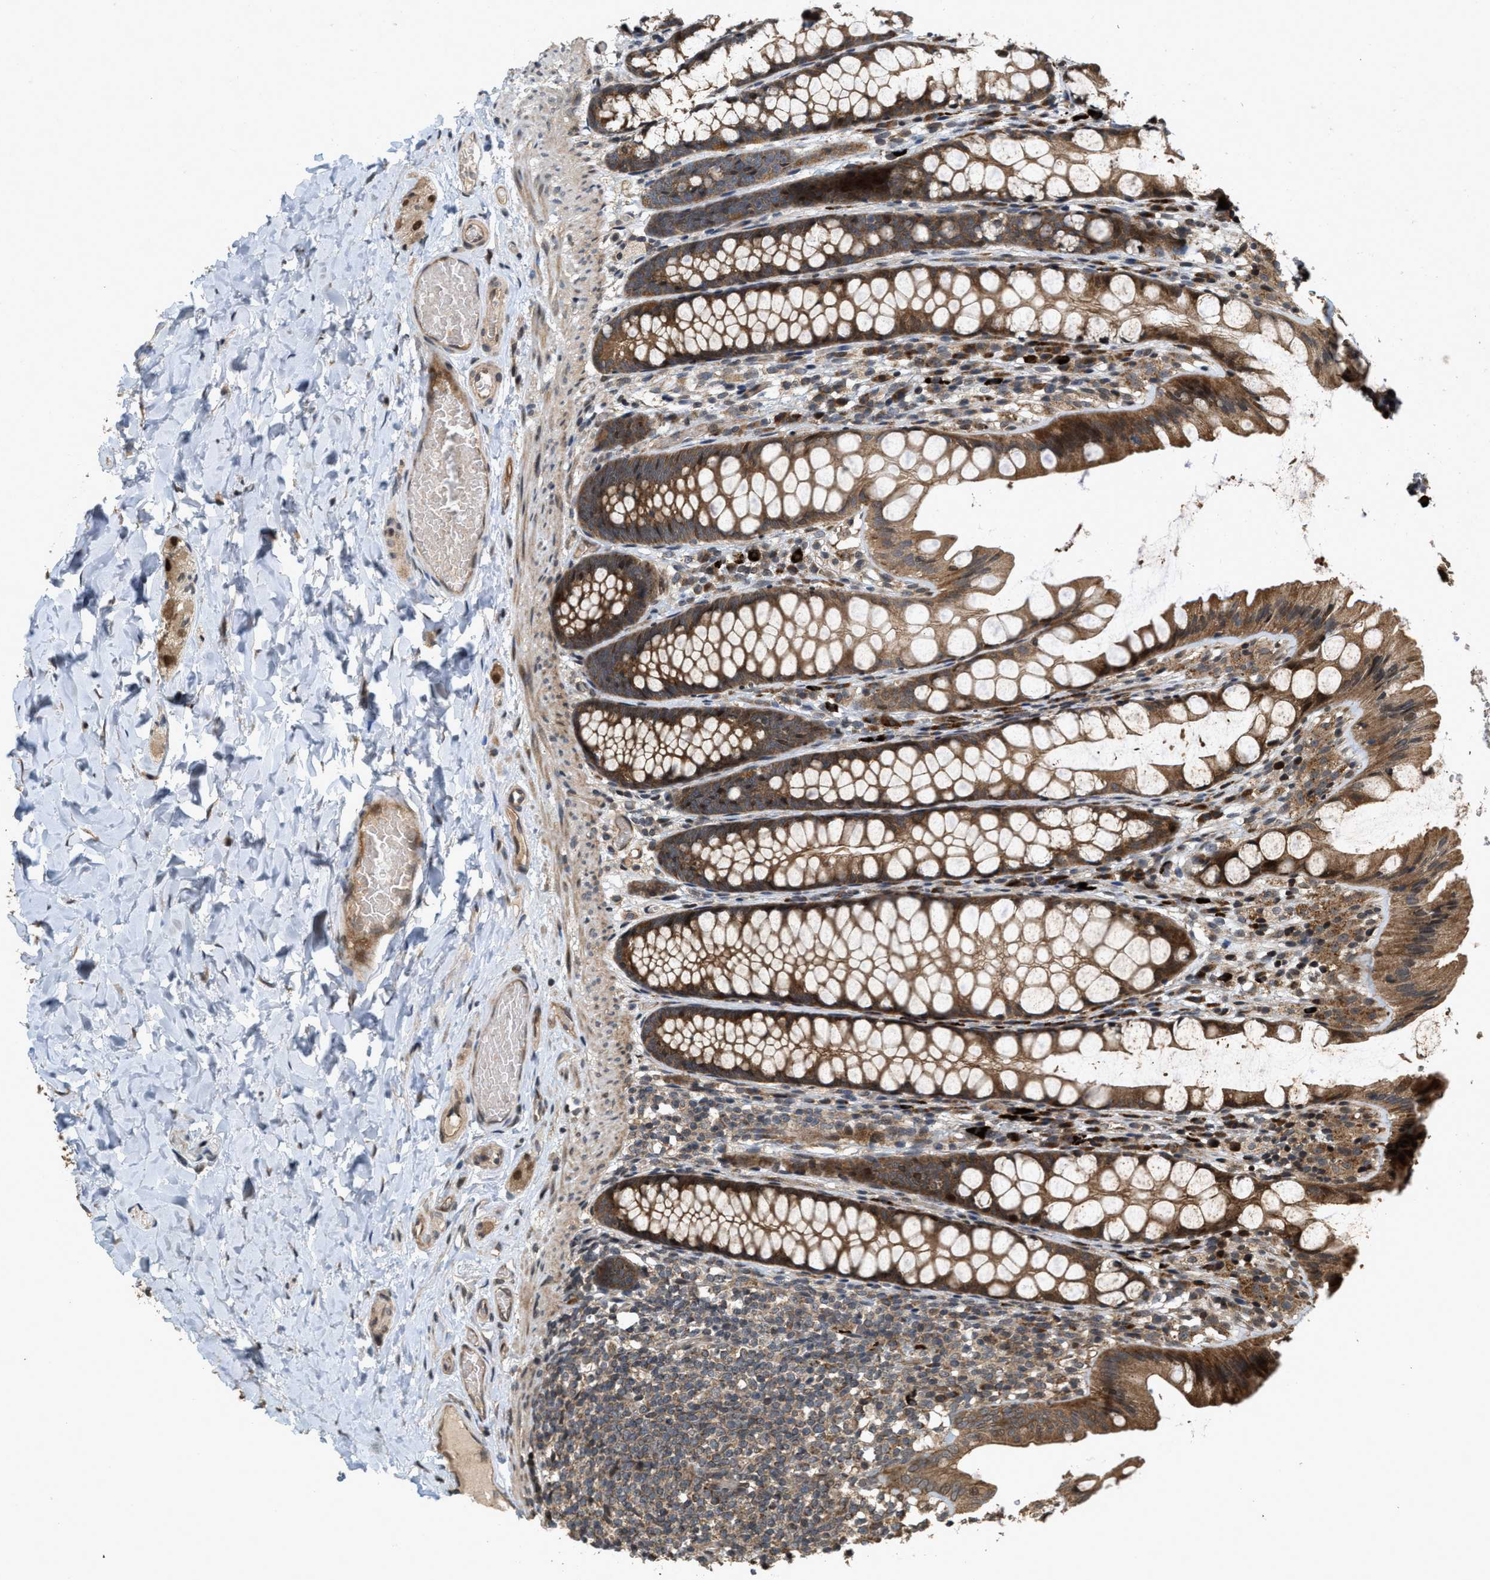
{"staining": {"intensity": "moderate", "quantity": ">75%", "location": "cytoplasmic/membranous"}, "tissue": "colon", "cell_type": "Endothelial cells", "image_type": "normal", "snomed": [{"axis": "morphology", "description": "Normal tissue, NOS"}, {"axis": "topography", "description": "Colon"}], "caption": "Moderate cytoplasmic/membranous protein staining is identified in about >75% of endothelial cells in colon.", "gene": "ELP2", "patient": {"sex": "male", "age": 47}}